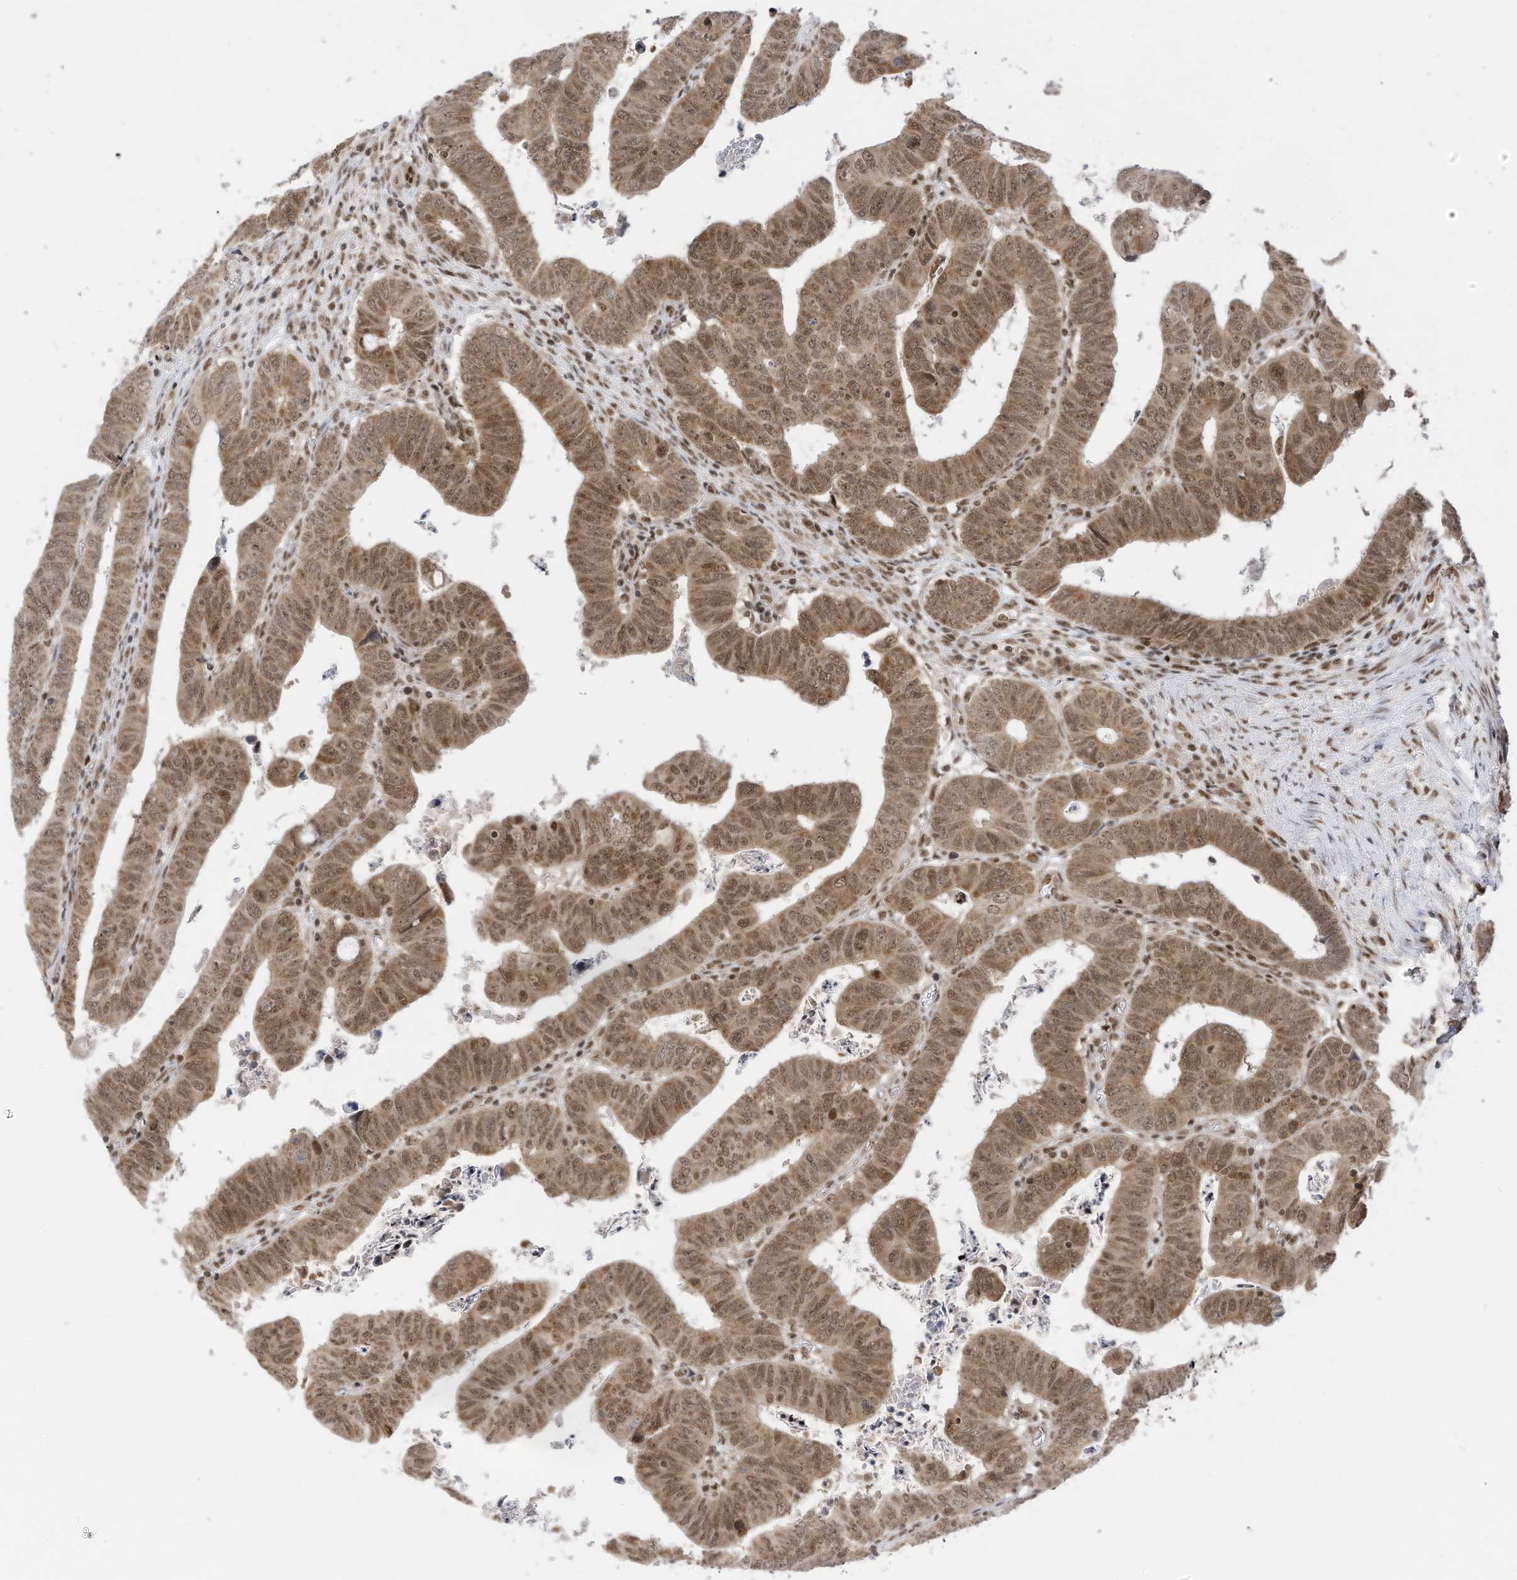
{"staining": {"intensity": "moderate", "quantity": ">75%", "location": "cytoplasmic/membranous,nuclear"}, "tissue": "colorectal cancer", "cell_type": "Tumor cells", "image_type": "cancer", "snomed": [{"axis": "morphology", "description": "Normal tissue, NOS"}, {"axis": "morphology", "description": "Adenocarcinoma, NOS"}, {"axis": "topography", "description": "Rectum"}], "caption": "An immunohistochemistry (IHC) image of neoplastic tissue is shown. Protein staining in brown labels moderate cytoplasmic/membranous and nuclear positivity in adenocarcinoma (colorectal) within tumor cells. Immunohistochemistry (ihc) stains the protein in brown and the nuclei are stained blue.", "gene": "AURKAIP1", "patient": {"sex": "female", "age": 65}}